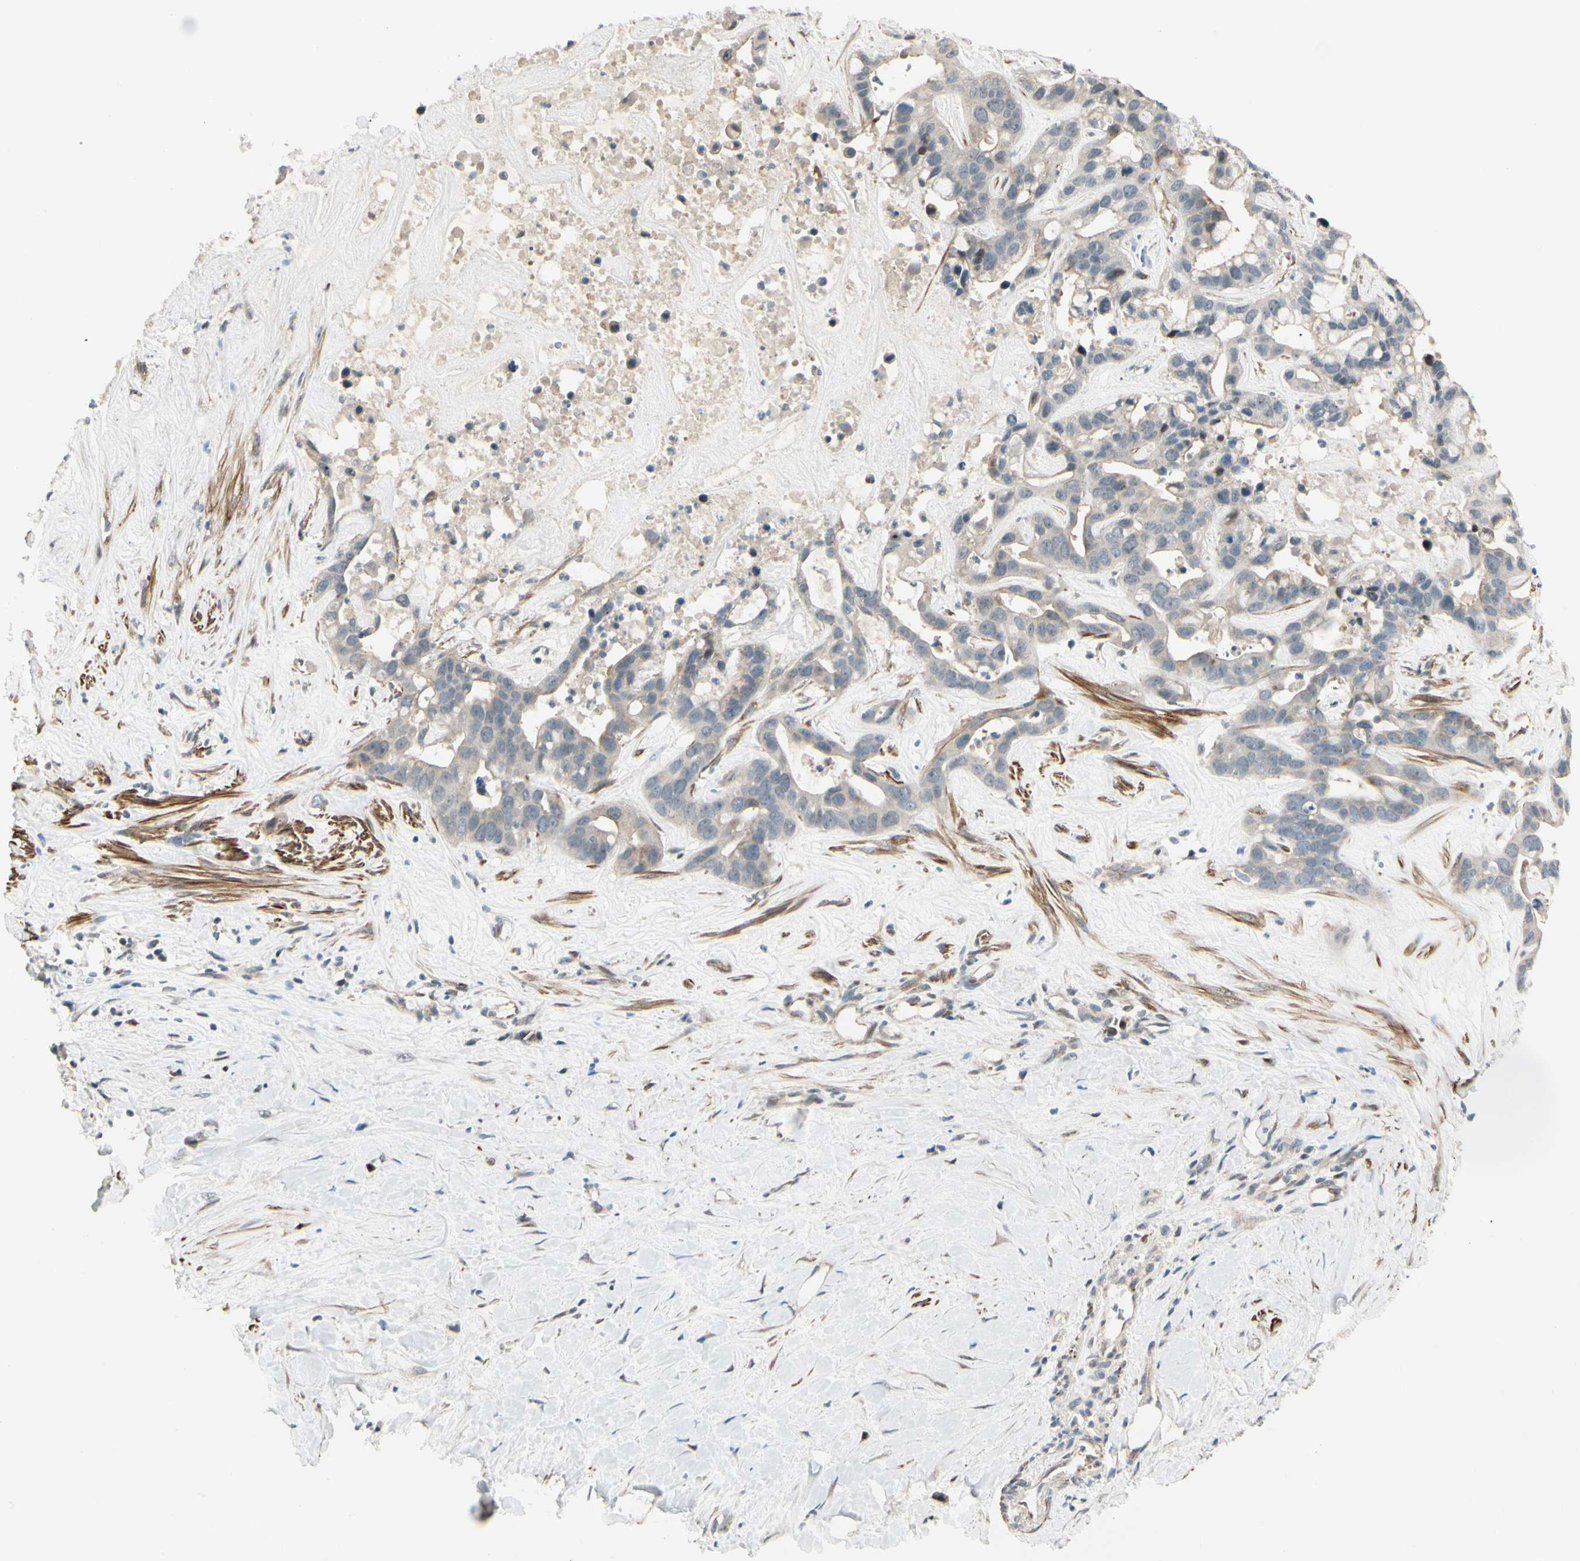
{"staining": {"intensity": "weak", "quantity": "25%-75%", "location": "cytoplasmic/membranous"}, "tissue": "liver cancer", "cell_type": "Tumor cells", "image_type": "cancer", "snomed": [{"axis": "morphology", "description": "Cholangiocarcinoma"}, {"axis": "topography", "description": "Liver"}], "caption": "Immunohistochemistry (DAB (3,3'-diaminobenzidine)) staining of human liver cholangiocarcinoma reveals weak cytoplasmic/membranous protein expression in approximately 25%-75% of tumor cells.", "gene": "P4HA3", "patient": {"sex": "female", "age": 65}}